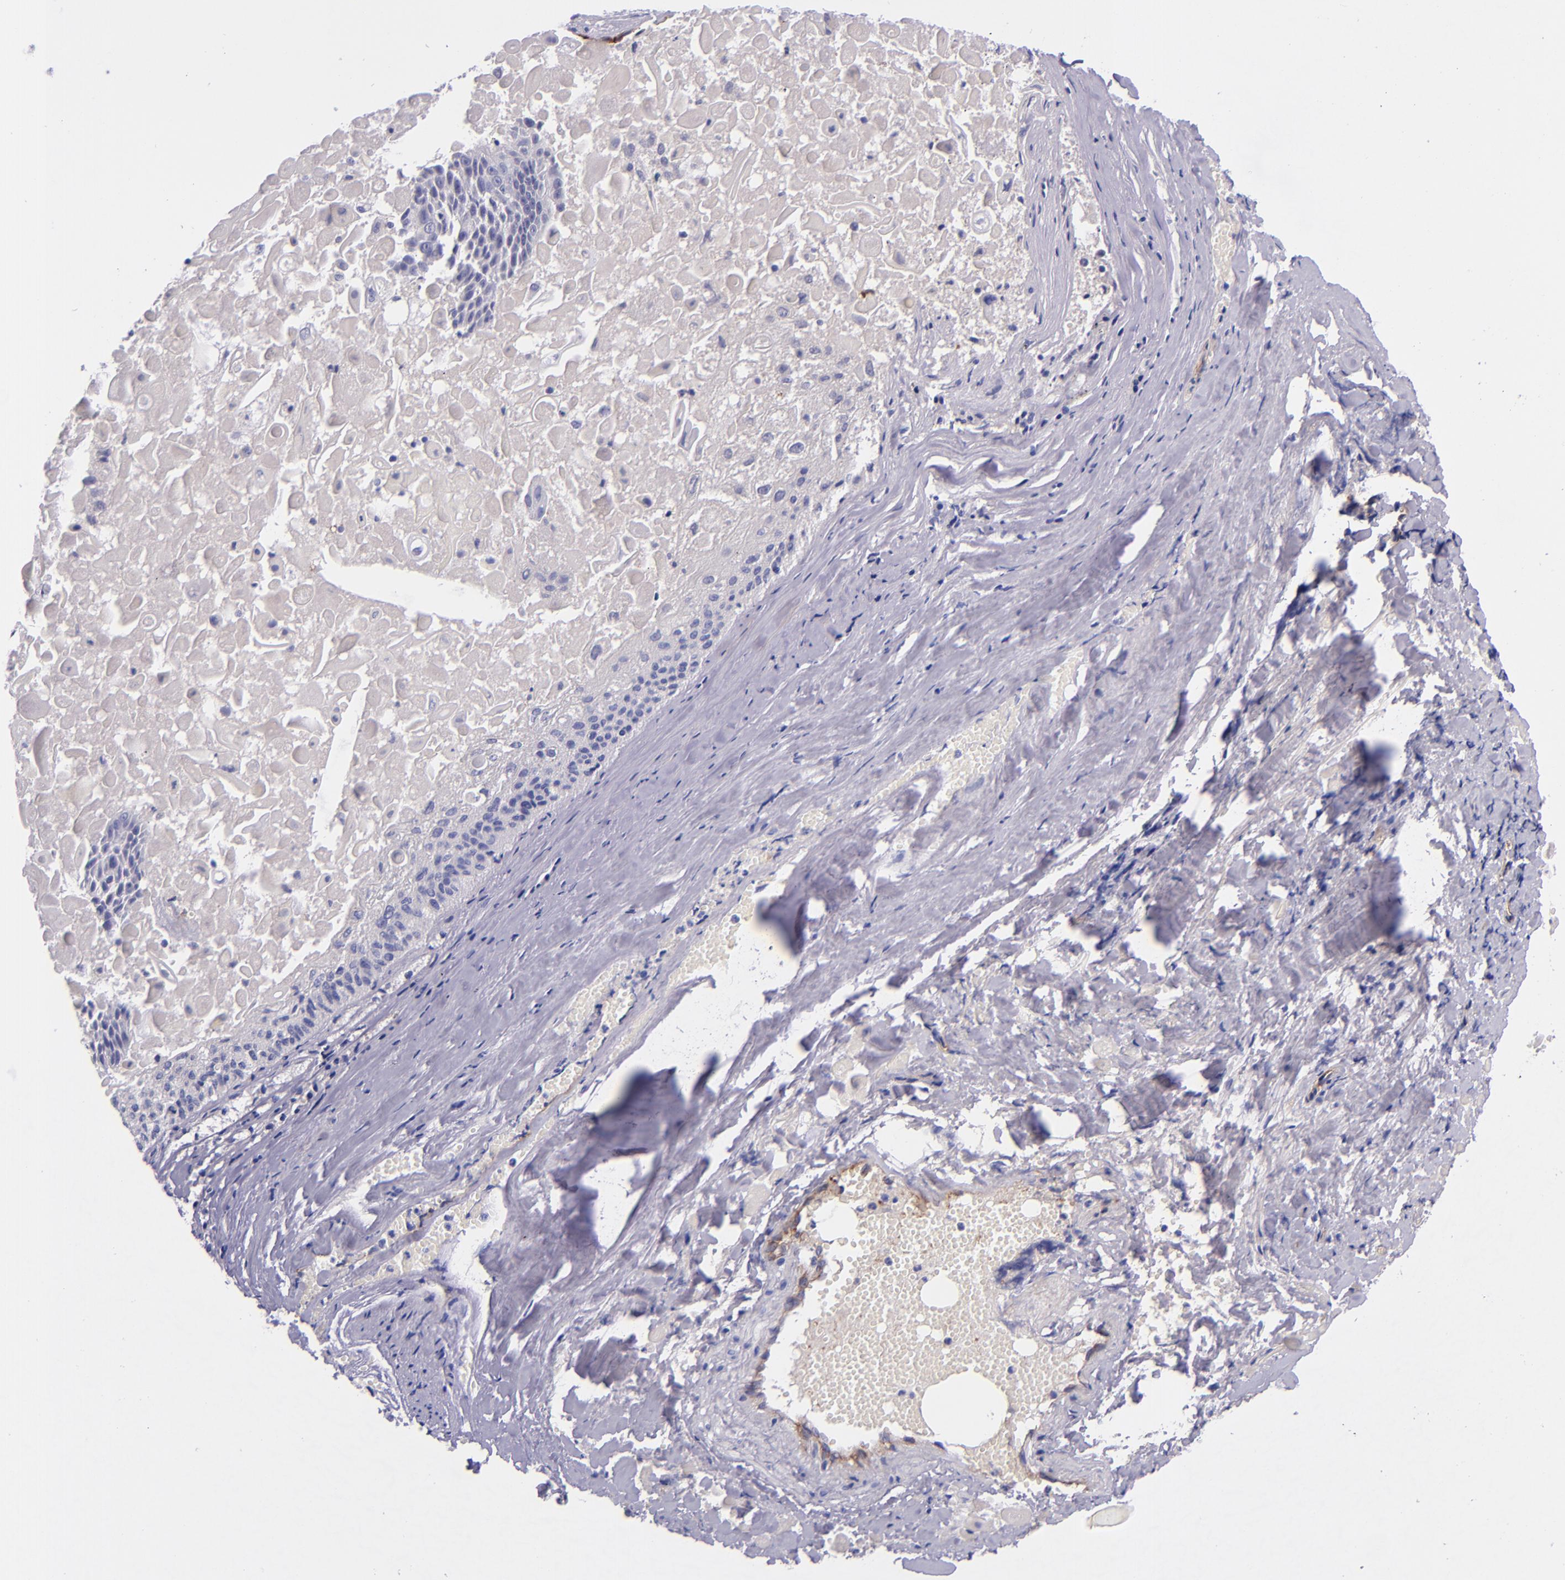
{"staining": {"intensity": "negative", "quantity": "none", "location": "none"}, "tissue": "lung cancer", "cell_type": "Tumor cells", "image_type": "cancer", "snomed": [{"axis": "morphology", "description": "Adenocarcinoma, NOS"}, {"axis": "topography", "description": "Lung"}], "caption": "Photomicrograph shows no protein staining in tumor cells of lung cancer tissue.", "gene": "NOS3", "patient": {"sex": "male", "age": 60}}